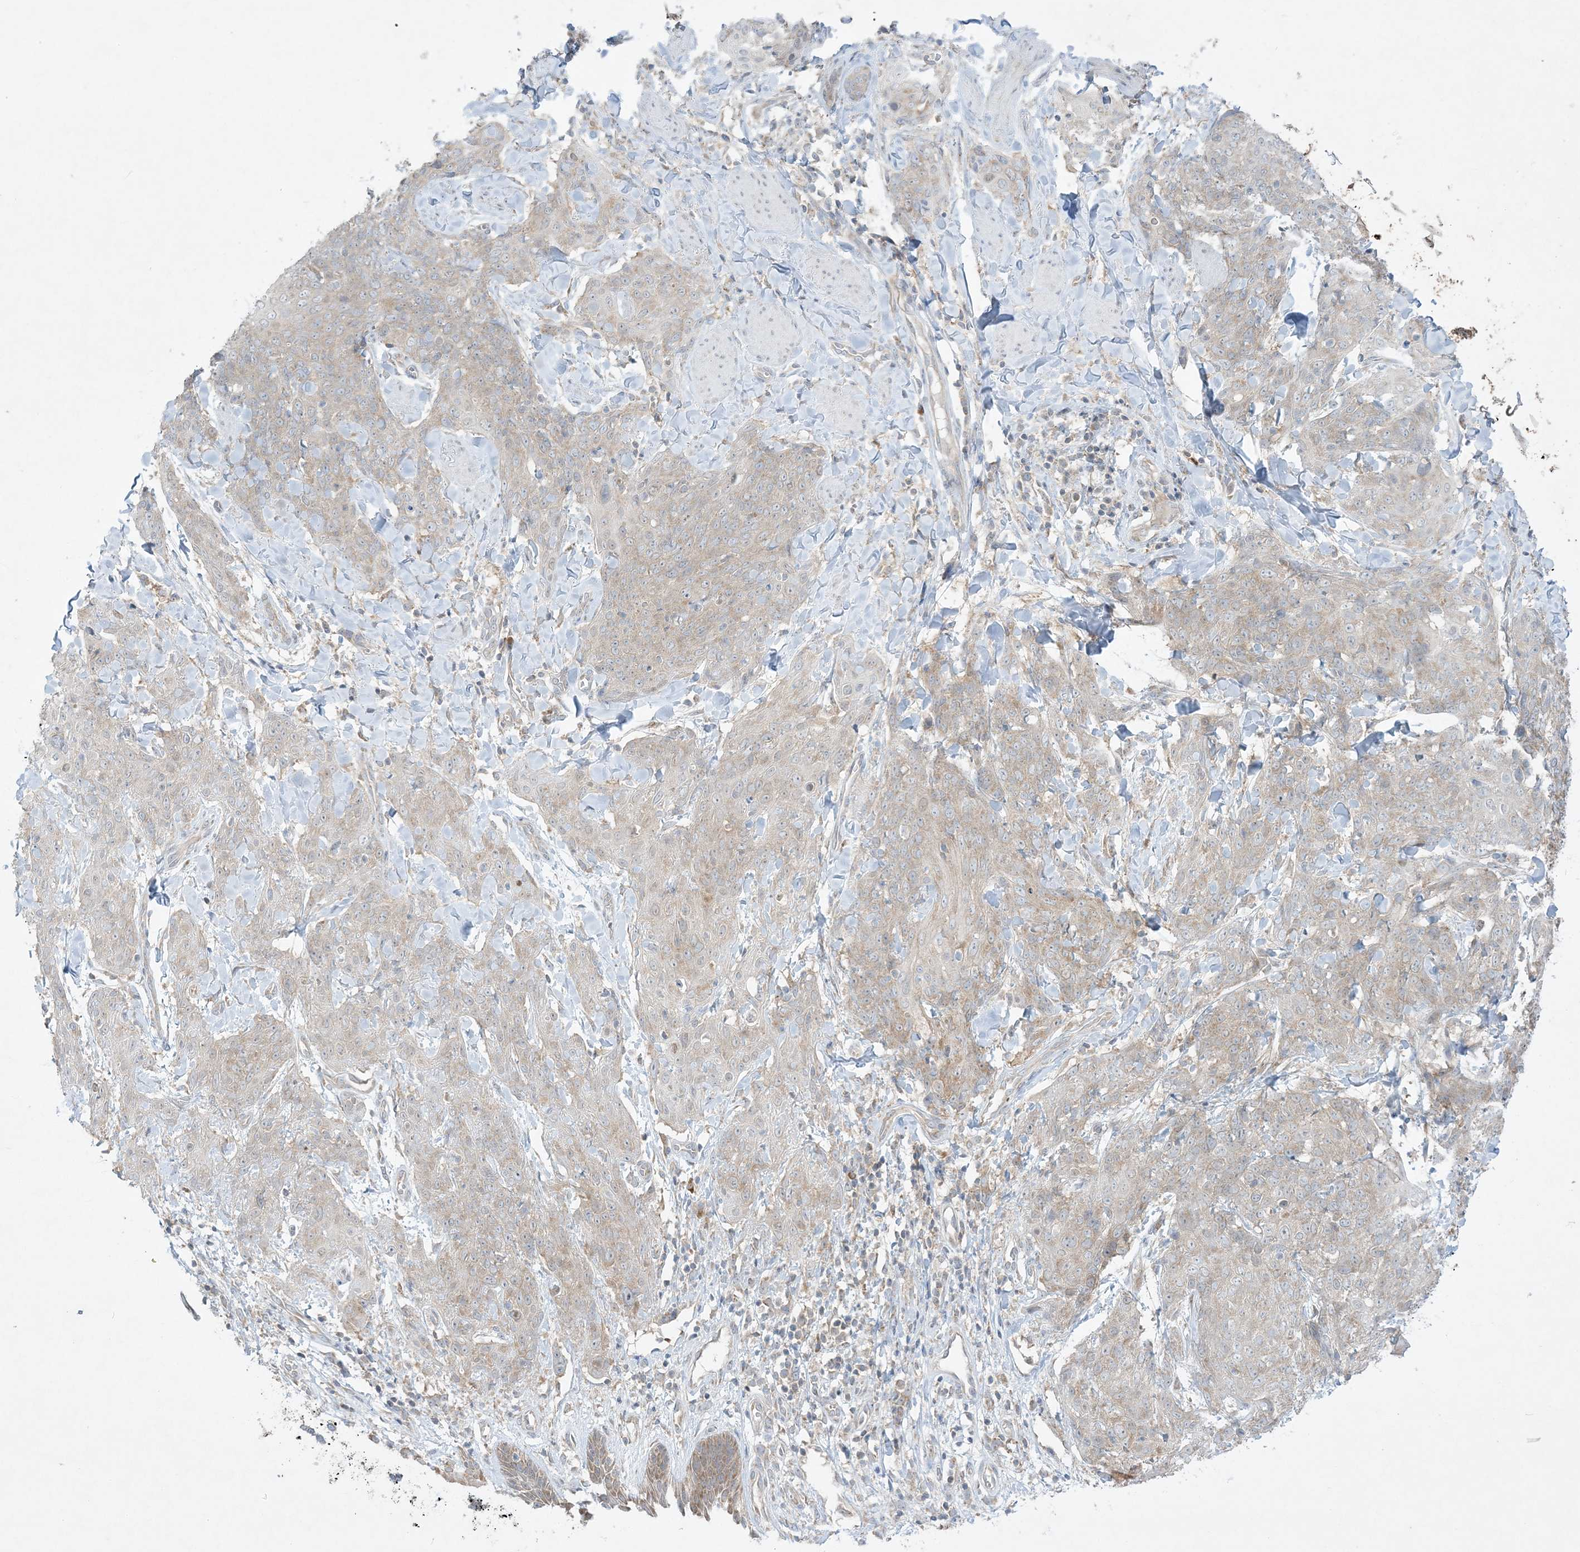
{"staining": {"intensity": "weak", "quantity": ">75%", "location": "cytoplasmic/membranous"}, "tissue": "skin cancer", "cell_type": "Tumor cells", "image_type": "cancer", "snomed": [{"axis": "morphology", "description": "Squamous cell carcinoma, NOS"}, {"axis": "topography", "description": "Skin"}, {"axis": "topography", "description": "Vulva"}], "caption": "The histopathology image exhibits immunohistochemical staining of skin cancer. There is weak cytoplasmic/membranous expression is identified in approximately >75% of tumor cells.", "gene": "RPP40", "patient": {"sex": "female", "age": 85}}